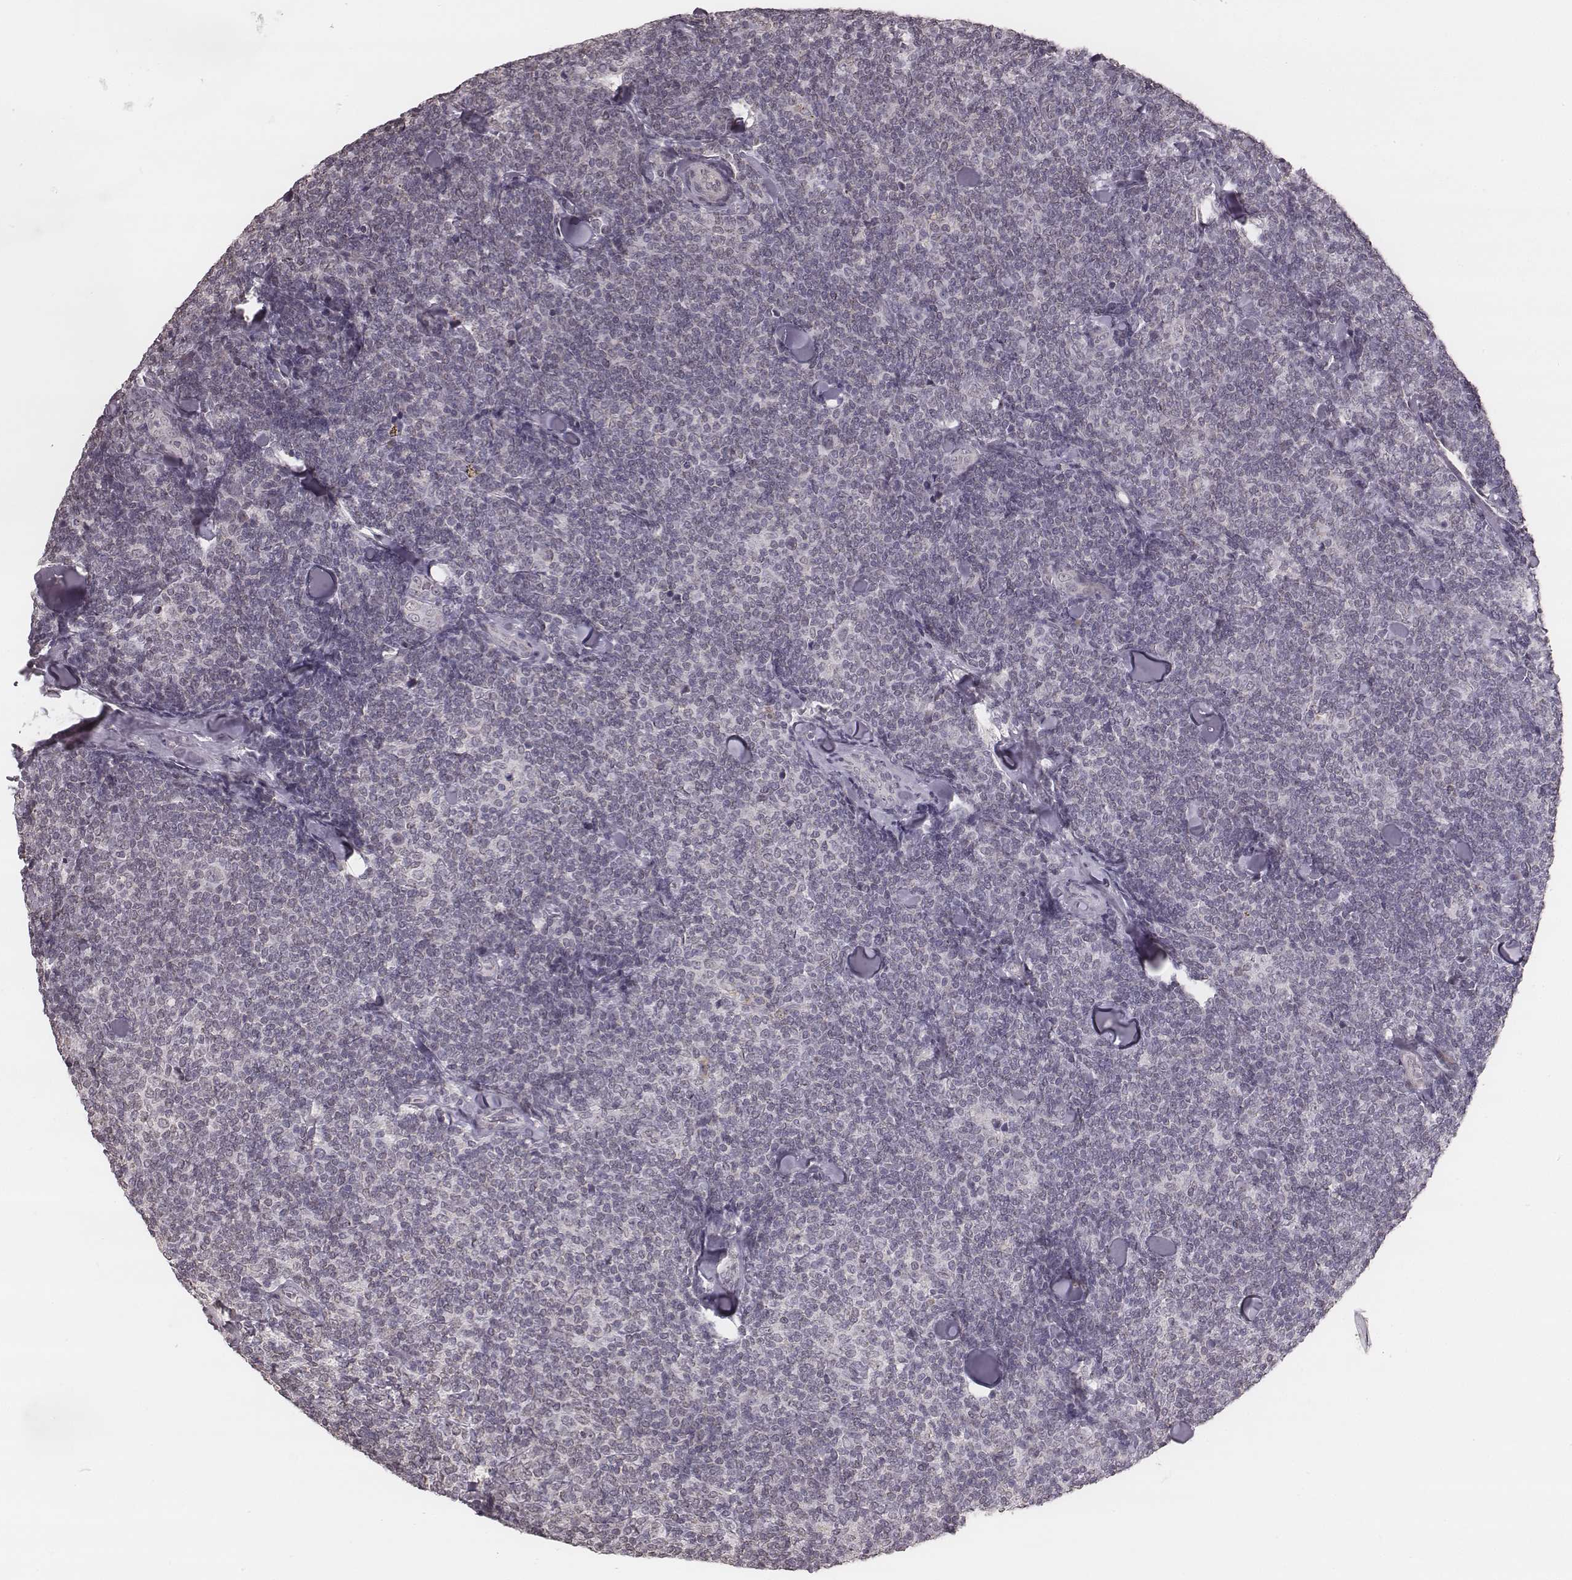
{"staining": {"intensity": "negative", "quantity": "none", "location": "none"}, "tissue": "lymphoma", "cell_type": "Tumor cells", "image_type": "cancer", "snomed": [{"axis": "morphology", "description": "Malignant lymphoma, non-Hodgkin's type, Low grade"}, {"axis": "topography", "description": "Lymph node"}], "caption": "Tumor cells show no significant expression in low-grade malignant lymphoma, non-Hodgkin's type.", "gene": "SLC7A4", "patient": {"sex": "female", "age": 56}}